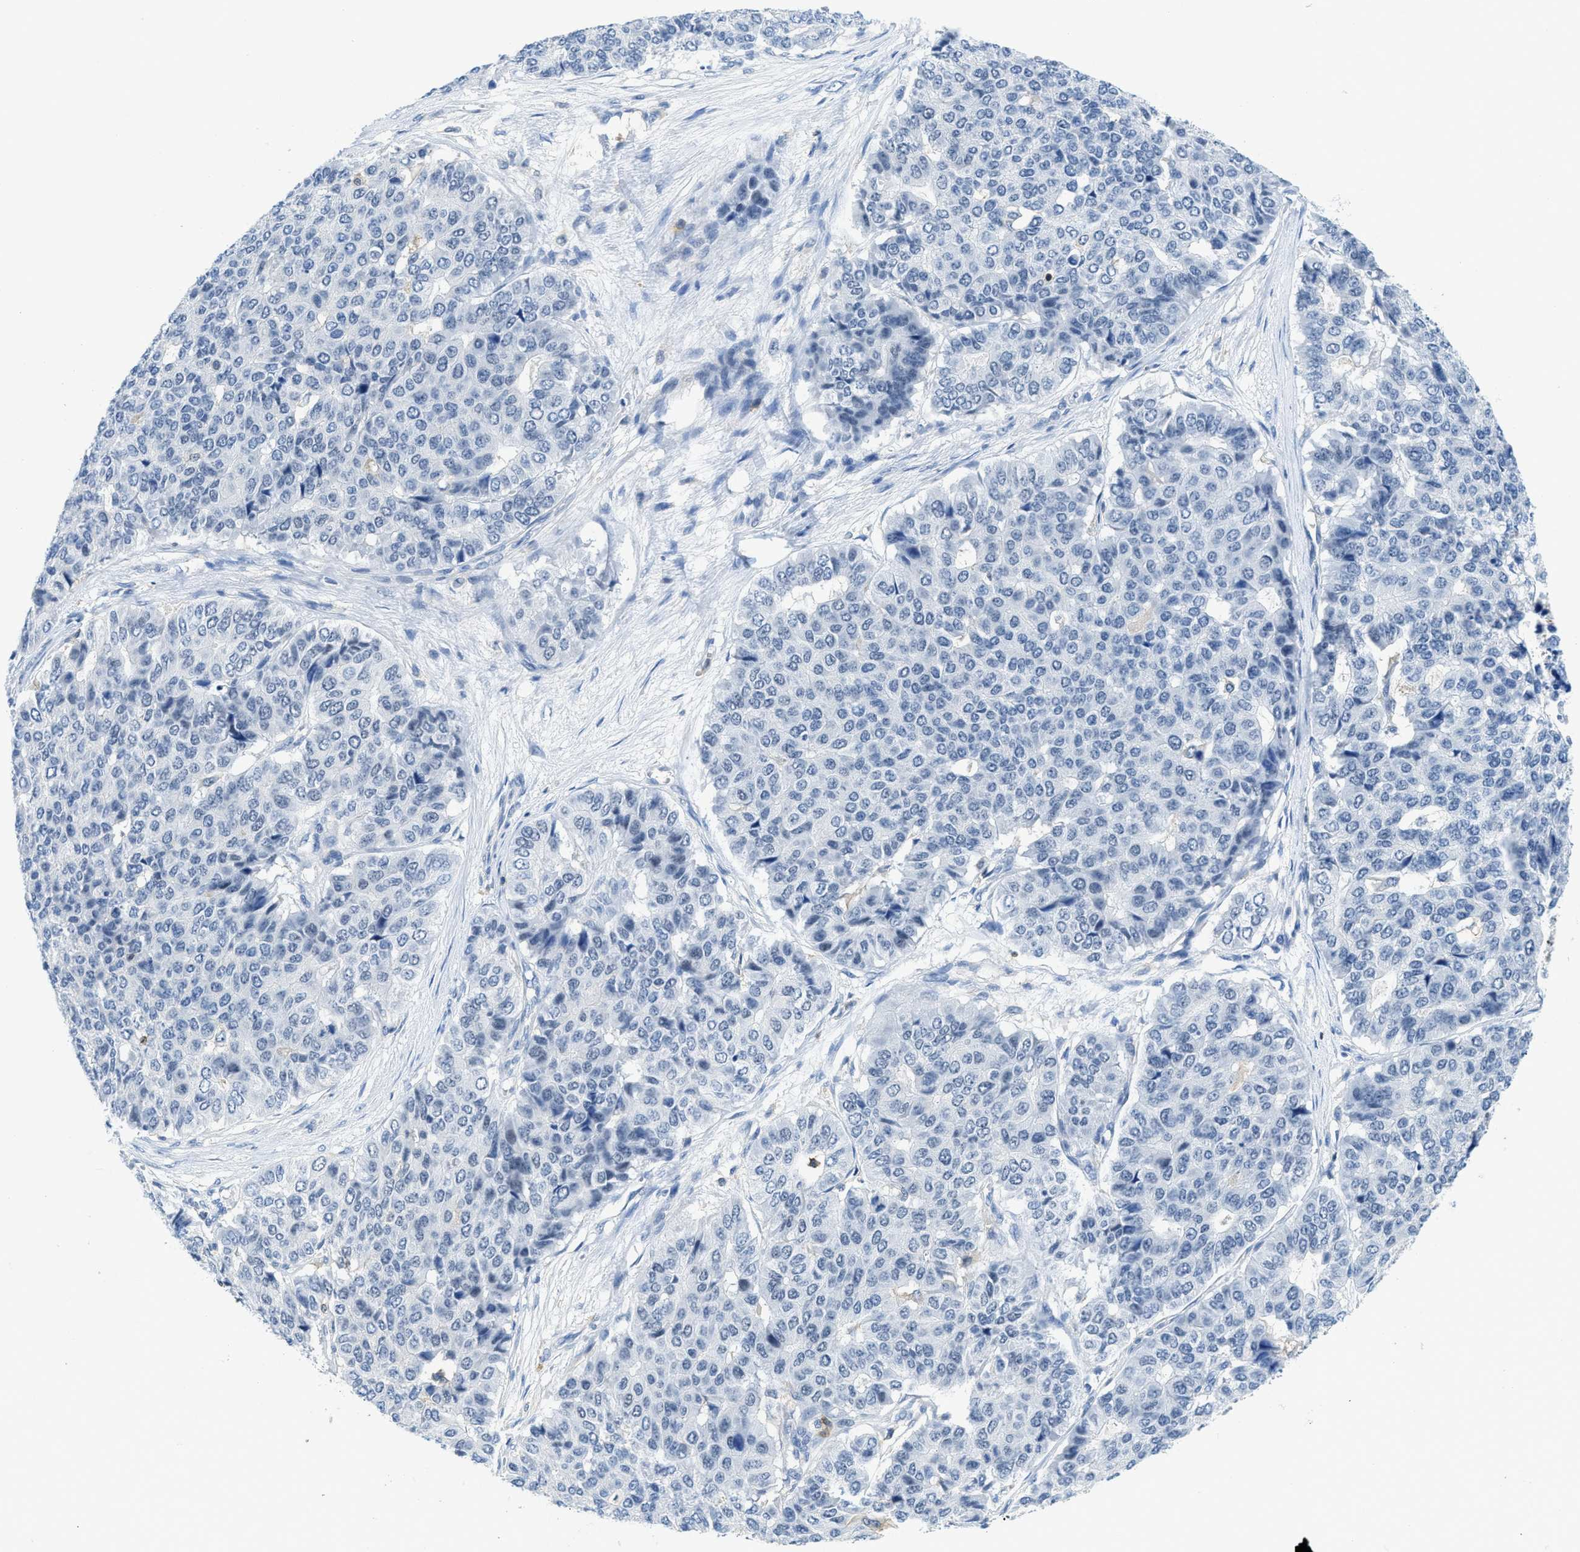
{"staining": {"intensity": "negative", "quantity": "none", "location": "none"}, "tissue": "pancreatic cancer", "cell_type": "Tumor cells", "image_type": "cancer", "snomed": [{"axis": "morphology", "description": "Adenocarcinoma, NOS"}, {"axis": "topography", "description": "Pancreas"}], "caption": "Immunohistochemistry (IHC) image of human adenocarcinoma (pancreatic) stained for a protein (brown), which exhibits no expression in tumor cells.", "gene": "FAM151A", "patient": {"sex": "male", "age": 50}}